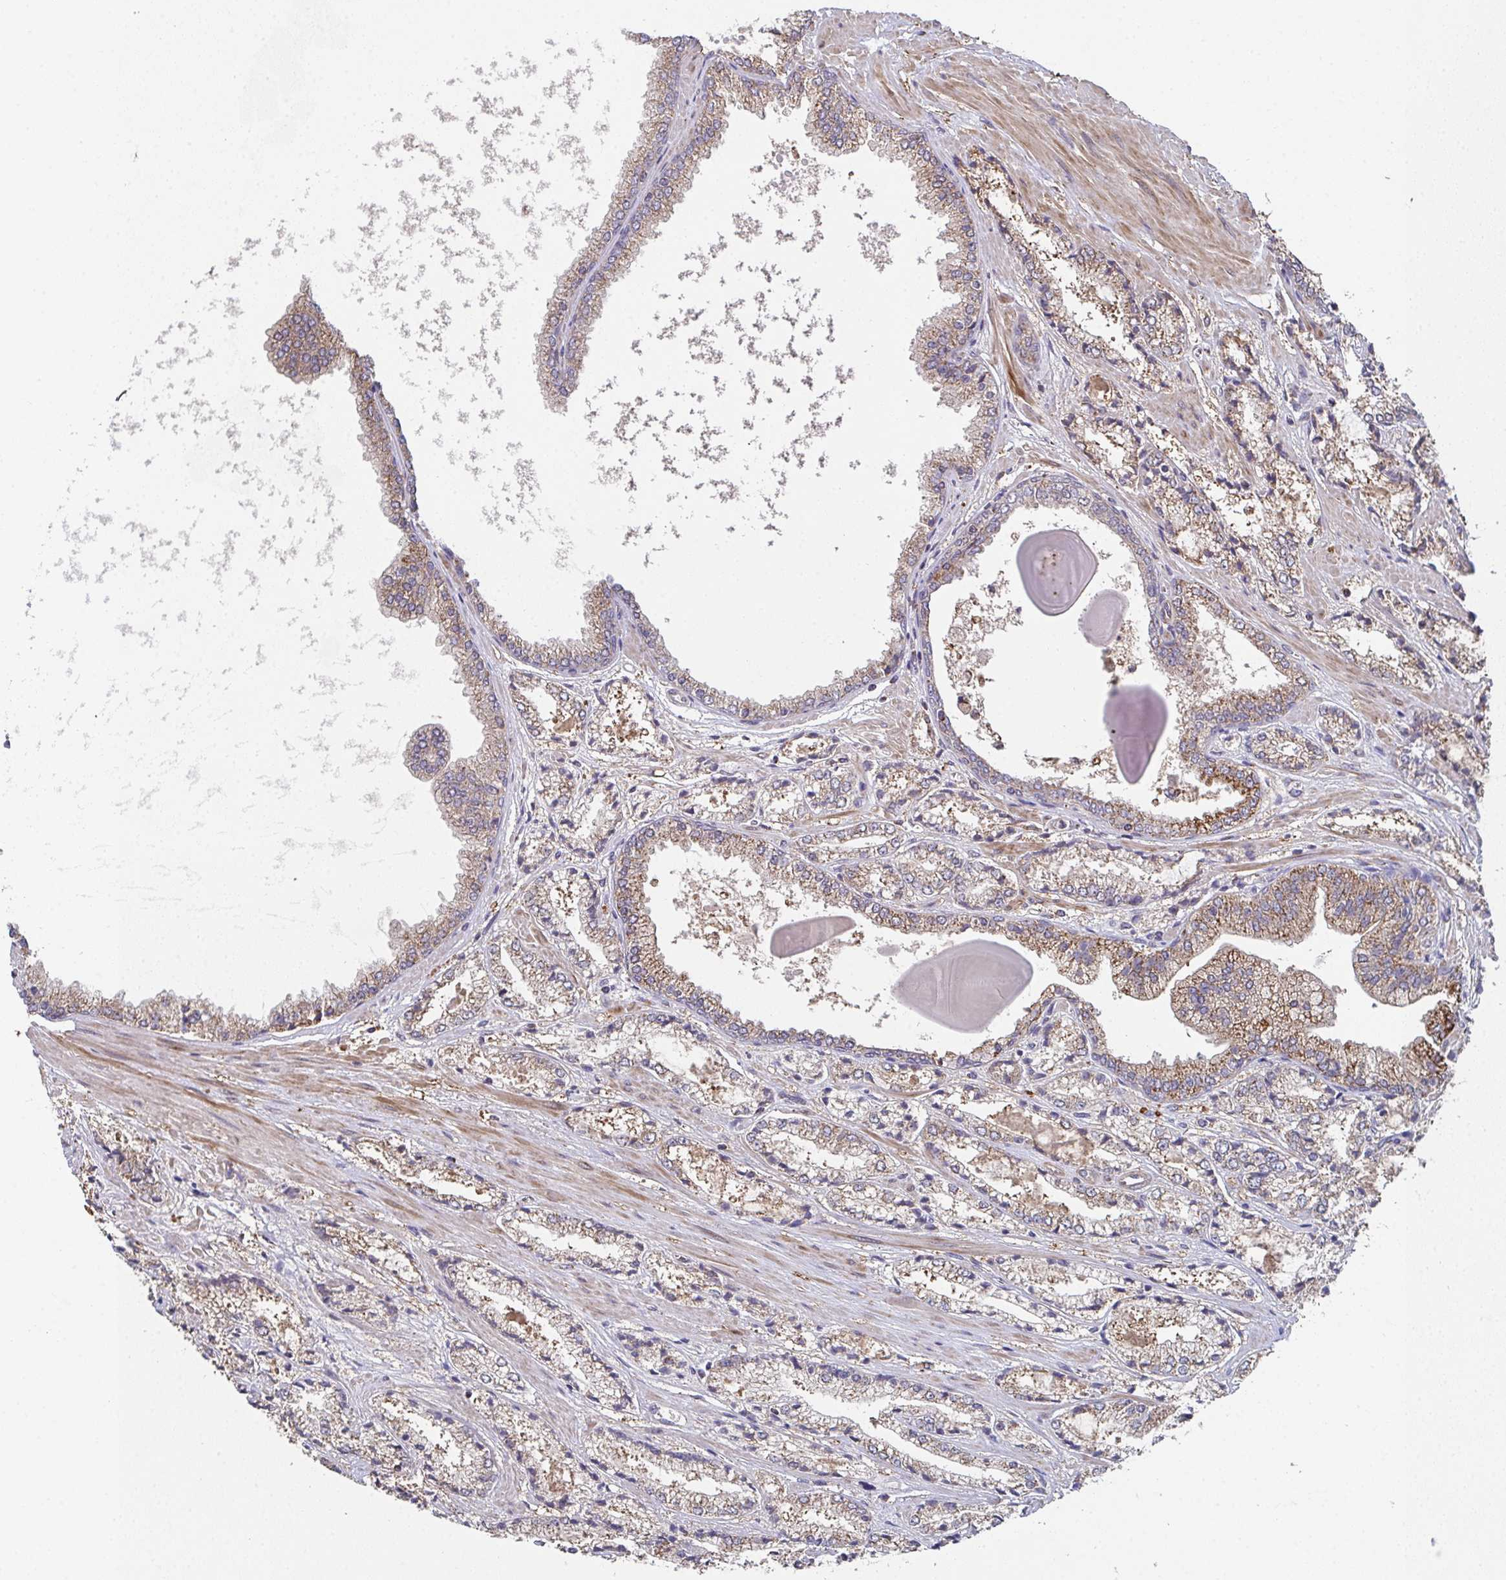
{"staining": {"intensity": "moderate", "quantity": ">75%", "location": "cytoplasmic/membranous"}, "tissue": "prostate cancer", "cell_type": "Tumor cells", "image_type": "cancer", "snomed": [{"axis": "morphology", "description": "Adenocarcinoma, High grade"}, {"axis": "topography", "description": "Prostate"}], "caption": "Tumor cells reveal moderate cytoplasmic/membranous staining in approximately >75% of cells in prostate adenocarcinoma (high-grade). The staining was performed using DAB (3,3'-diaminobenzidine) to visualize the protein expression in brown, while the nuclei were stained in blue with hematoxylin (Magnification: 20x).", "gene": "MT-ND3", "patient": {"sex": "male", "age": 64}}